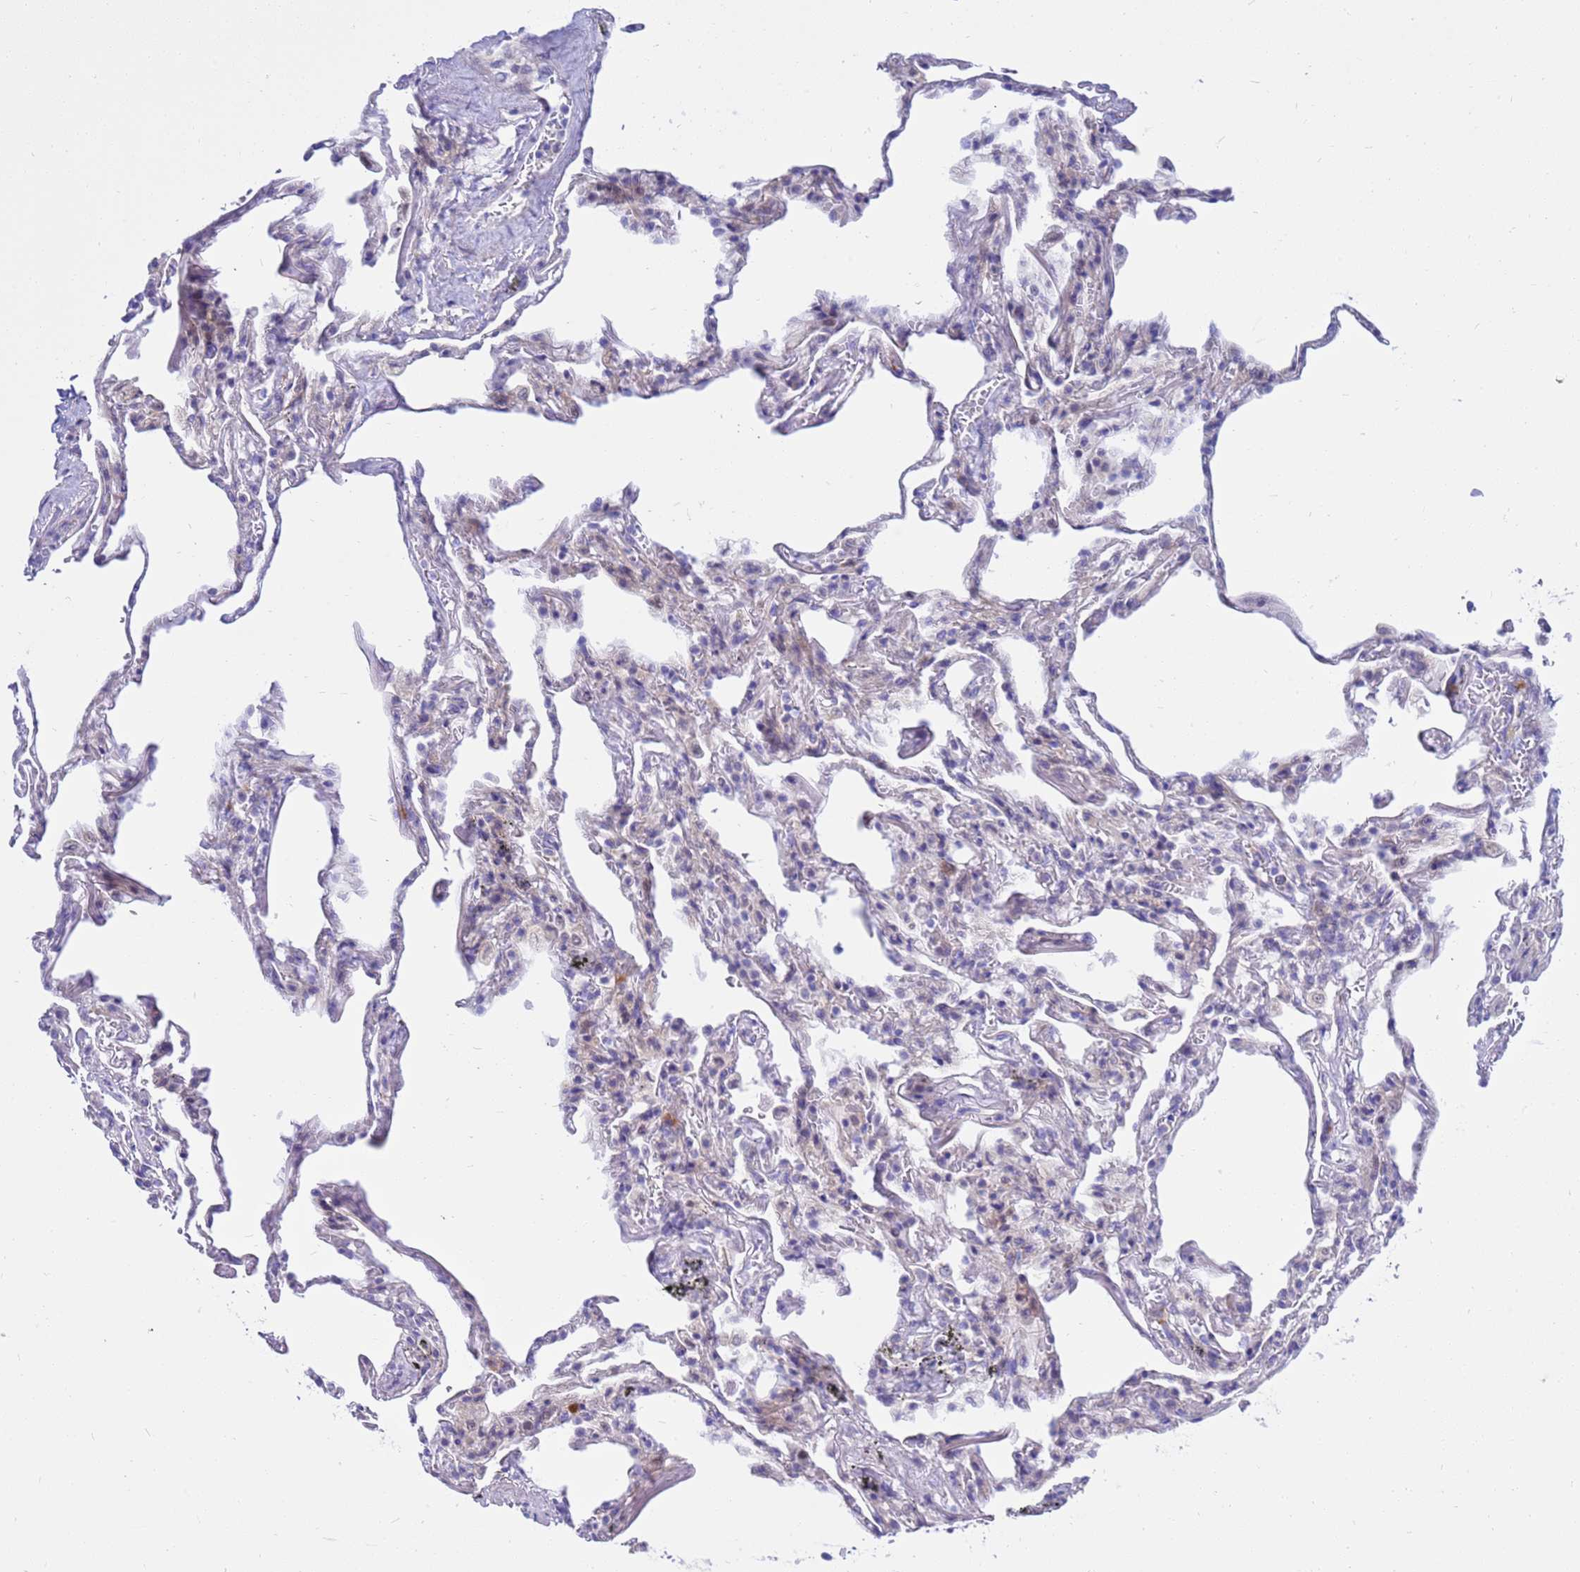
{"staining": {"intensity": "negative", "quantity": "none", "location": "none"}, "tissue": "adipose tissue", "cell_type": "Adipocytes", "image_type": "normal", "snomed": [{"axis": "morphology", "description": "Normal tissue, NOS"}, {"axis": "topography", "description": "Lymph node"}, {"axis": "topography", "description": "Bronchus"}], "caption": "Benign adipose tissue was stained to show a protein in brown. There is no significant expression in adipocytes. (DAB immunohistochemistry with hematoxylin counter stain).", "gene": "LRATD1", "patient": {"sex": "male", "age": 63}}